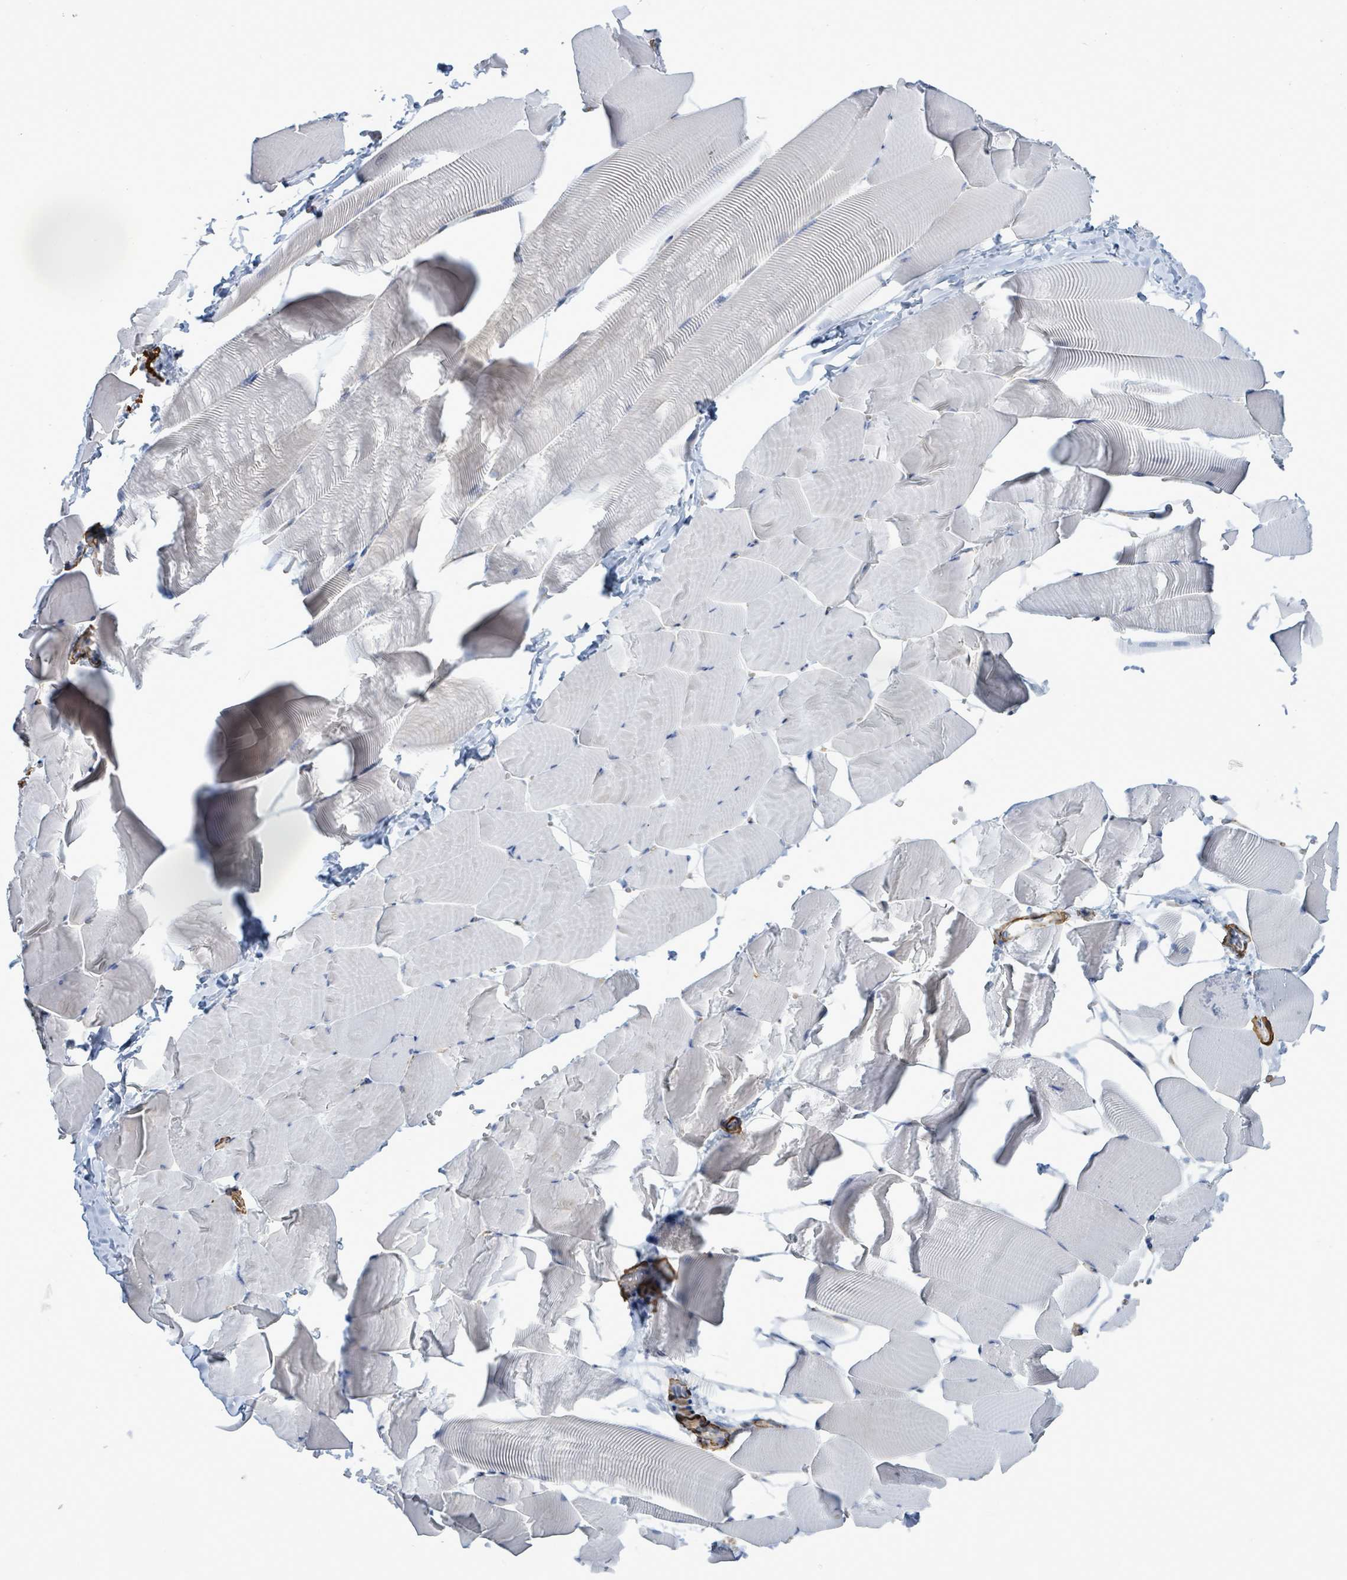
{"staining": {"intensity": "moderate", "quantity": "<25%", "location": "cytoplasmic/membranous"}, "tissue": "skeletal muscle", "cell_type": "Myocytes", "image_type": "normal", "snomed": [{"axis": "morphology", "description": "Normal tissue, NOS"}, {"axis": "topography", "description": "Skeletal muscle"}], "caption": "A low amount of moderate cytoplasmic/membranous staining is identified in approximately <25% of myocytes in unremarkable skeletal muscle.", "gene": "DMRTC1B", "patient": {"sex": "male", "age": 25}}